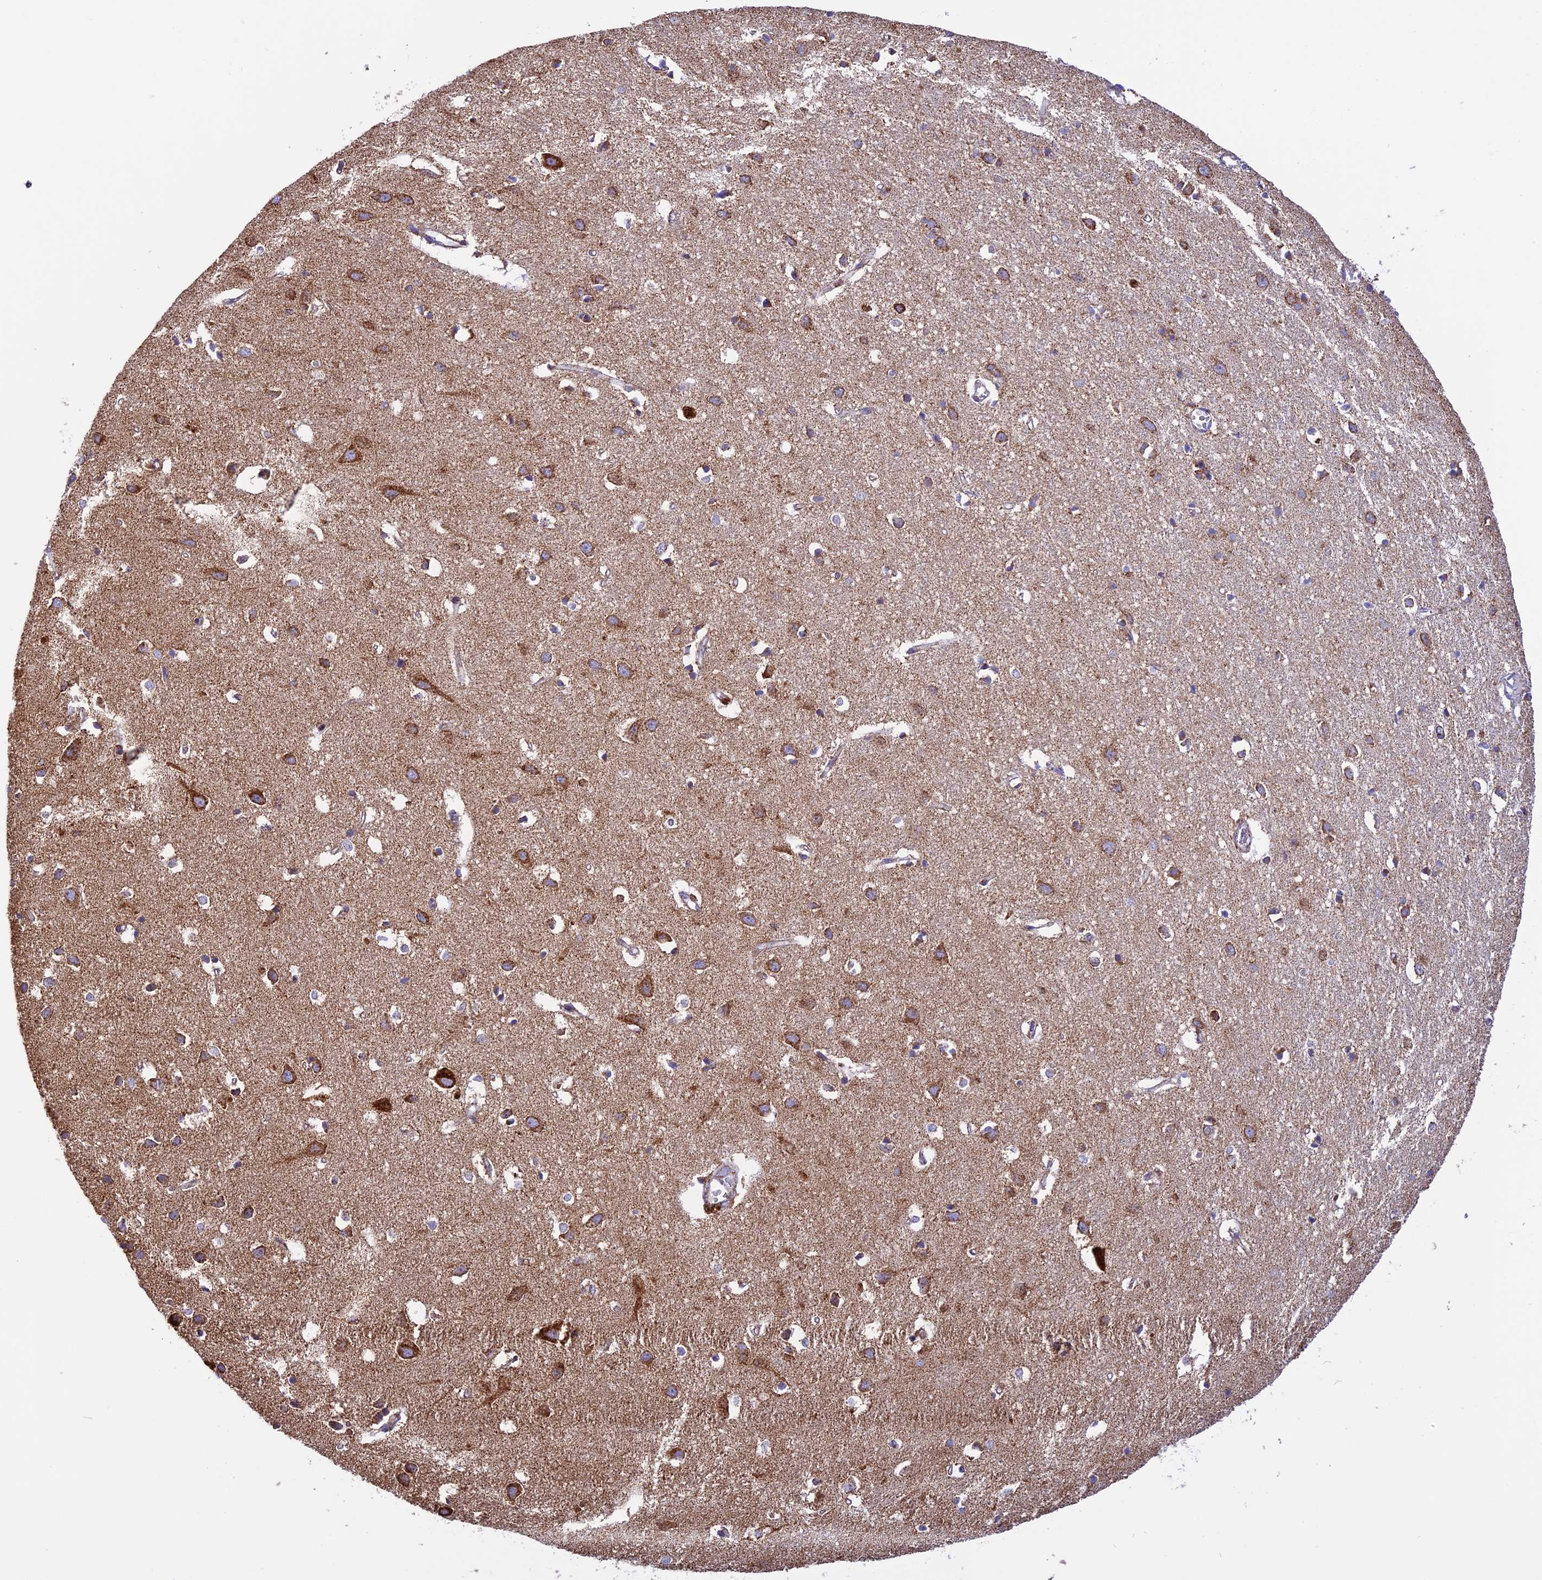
{"staining": {"intensity": "weak", "quantity": "<25%", "location": "cytoplasmic/membranous"}, "tissue": "cerebral cortex", "cell_type": "Endothelial cells", "image_type": "normal", "snomed": [{"axis": "morphology", "description": "Normal tissue, NOS"}, {"axis": "topography", "description": "Cerebral cortex"}], "caption": "High power microscopy photomicrograph of an IHC photomicrograph of benign cerebral cortex, revealing no significant positivity in endothelial cells.", "gene": "KCNG1", "patient": {"sex": "female", "age": 64}}